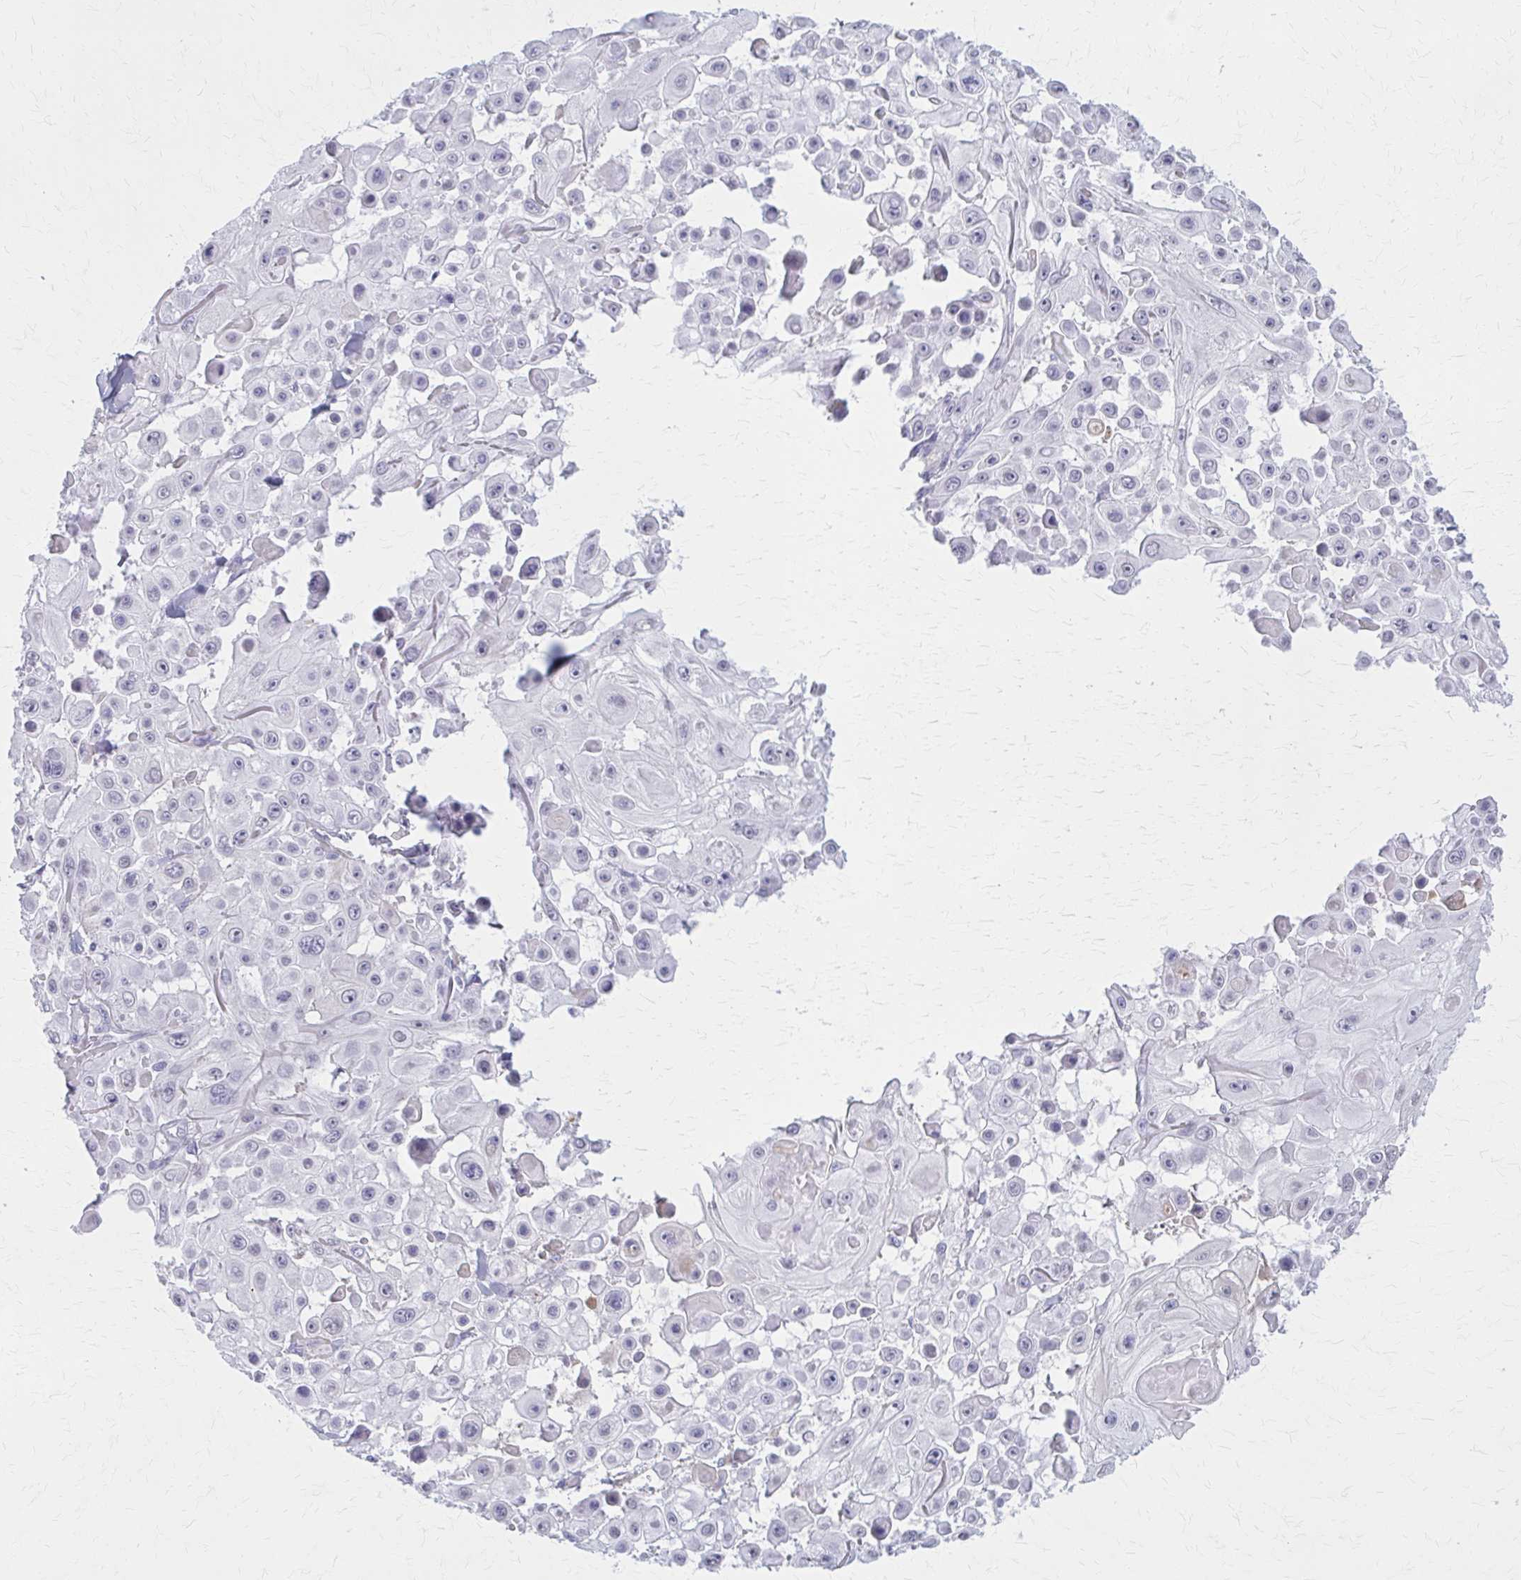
{"staining": {"intensity": "negative", "quantity": "none", "location": "none"}, "tissue": "skin cancer", "cell_type": "Tumor cells", "image_type": "cancer", "snomed": [{"axis": "morphology", "description": "Squamous cell carcinoma, NOS"}, {"axis": "topography", "description": "Skin"}], "caption": "Tumor cells are negative for protein expression in human skin squamous cell carcinoma.", "gene": "SERPIND1", "patient": {"sex": "male", "age": 91}}